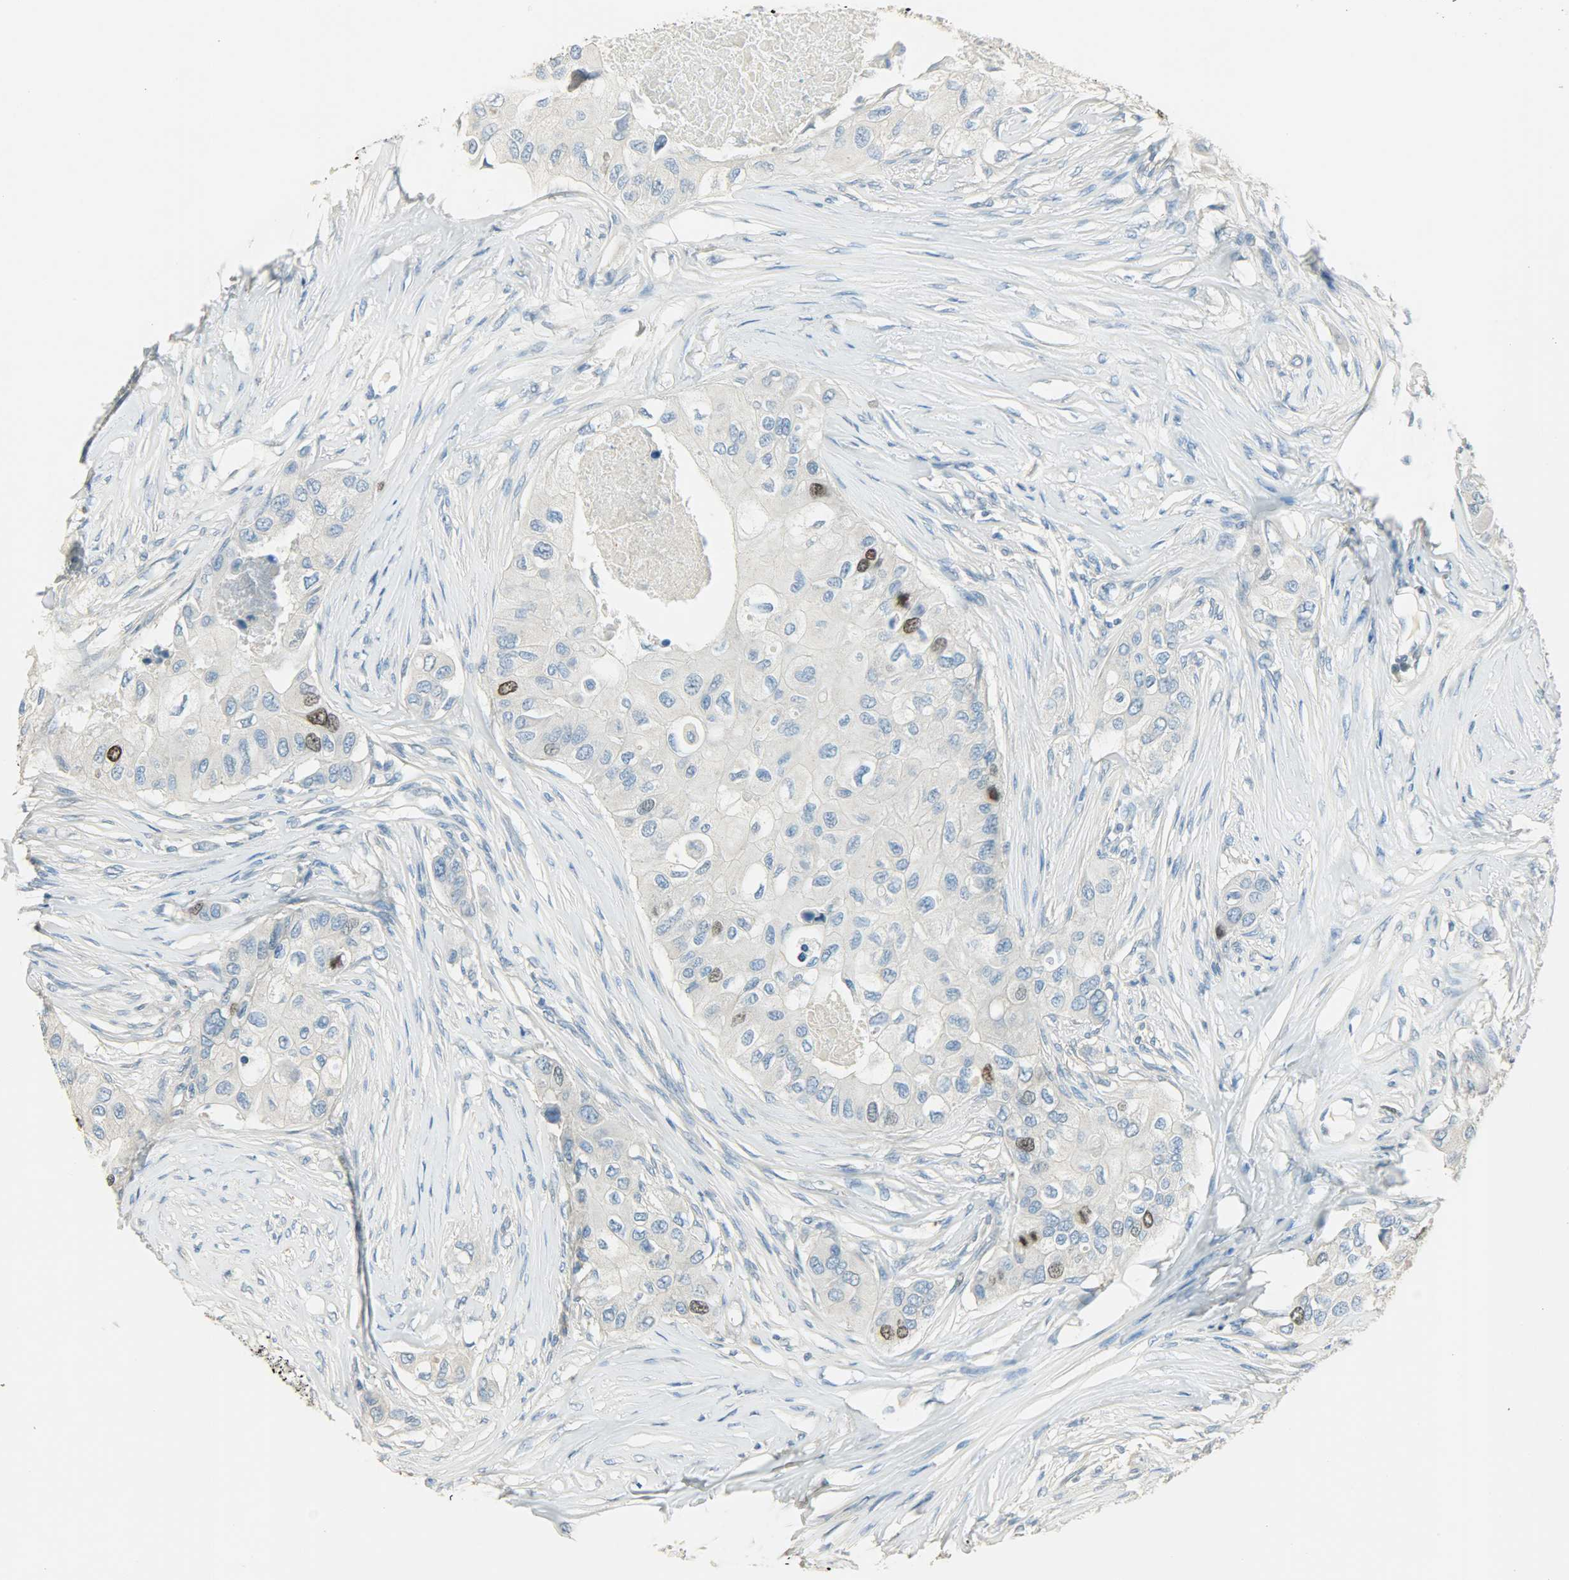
{"staining": {"intensity": "strong", "quantity": "<25%", "location": "nuclear"}, "tissue": "breast cancer", "cell_type": "Tumor cells", "image_type": "cancer", "snomed": [{"axis": "morphology", "description": "Normal tissue, NOS"}, {"axis": "morphology", "description": "Duct carcinoma"}, {"axis": "topography", "description": "Breast"}], "caption": "Immunohistochemical staining of breast cancer (invasive ductal carcinoma) exhibits medium levels of strong nuclear positivity in approximately <25% of tumor cells.", "gene": "TPX2", "patient": {"sex": "female", "age": 49}}